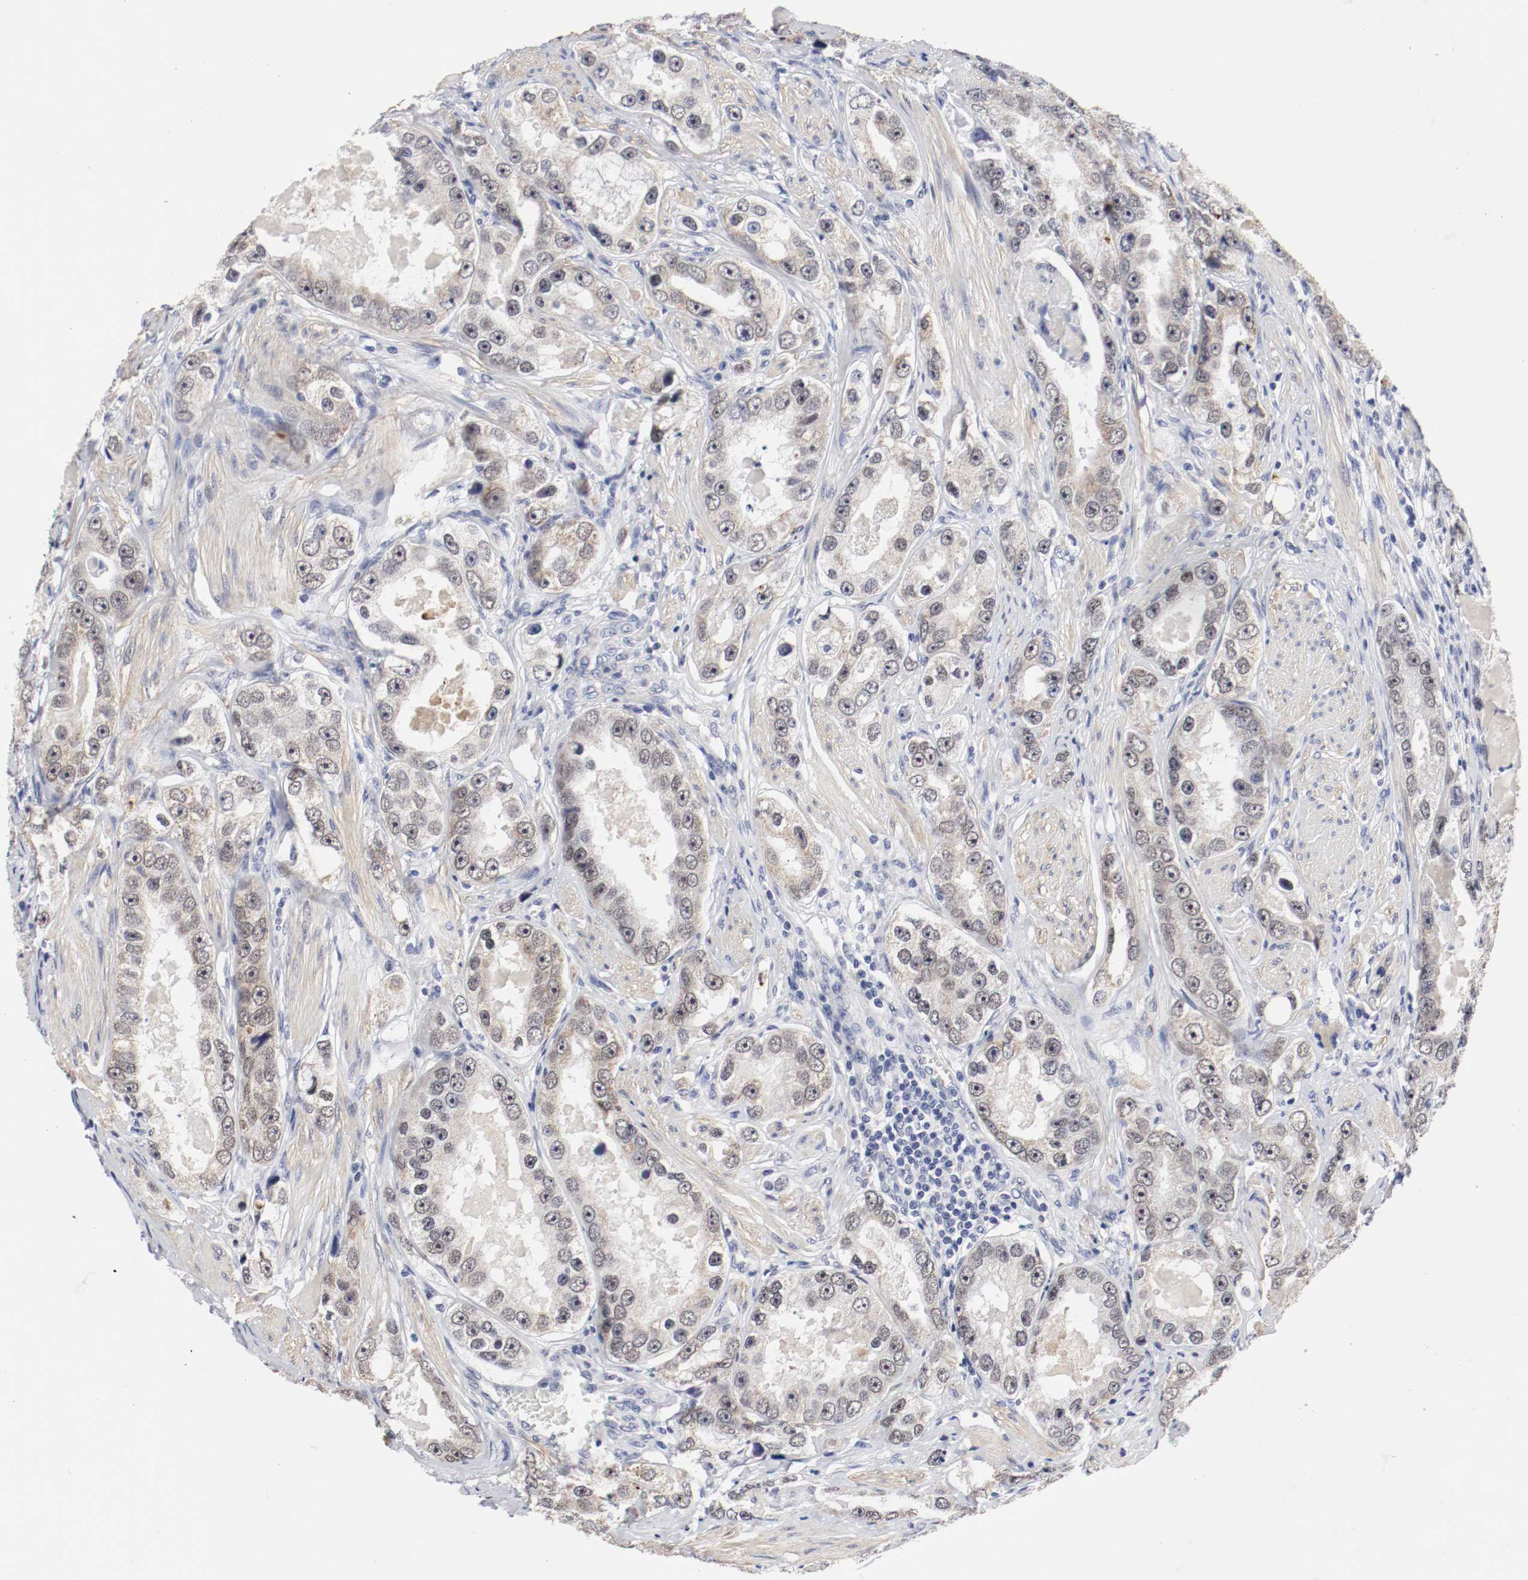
{"staining": {"intensity": "weak", "quantity": ">75%", "location": "cytoplasmic/membranous"}, "tissue": "prostate cancer", "cell_type": "Tumor cells", "image_type": "cancer", "snomed": [{"axis": "morphology", "description": "Adenocarcinoma, High grade"}, {"axis": "topography", "description": "Prostate"}], "caption": "An IHC histopathology image of neoplastic tissue is shown. Protein staining in brown labels weak cytoplasmic/membranous positivity in prostate cancer (adenocarcinoma (high-grade)) within tumor cells.", "gene": "GRHL2", "patient": {"sex": "male", "age": 63}}